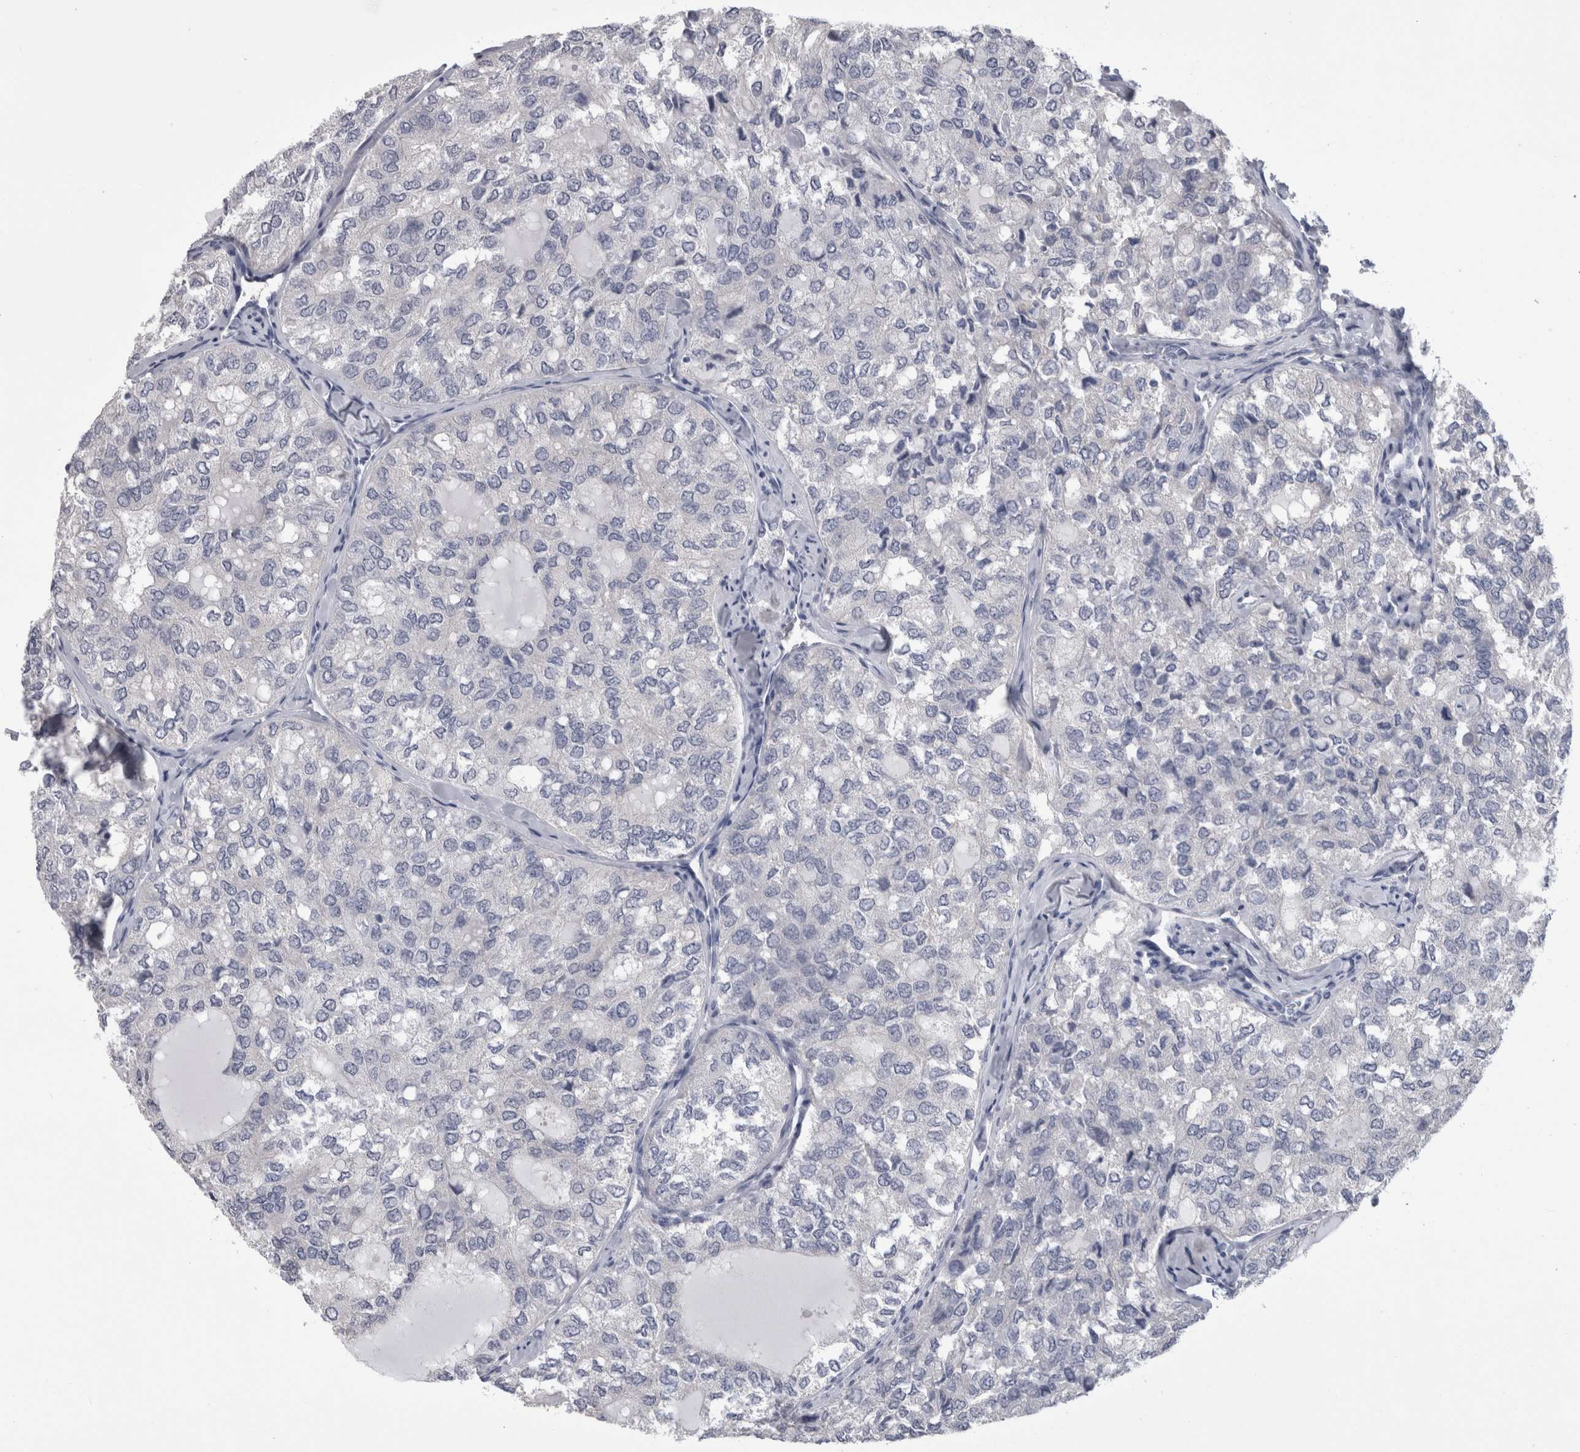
{"staining": {"intensity": "negative", "quantity": "none", "location": "none"}, "tissue": "thyroid cancer", "cell_type": "Tumor cells", "image_type": "cancer", "snomed": [{"axis": "morphology", "description": "Follicular adenoma carcinoma, NOS"}, {"axis": "topography", "description": "Thyroid gland"}], "caption": "A high-resolution micrograph shows immunohistochemistry staining of follicular adenoma carcinoma (thyroid), which reveals no significant positivity in tumor cells. (Stains: DAB immunohistochemistry with hematoxylin counter stain, Microscopy: brightfield microscopy at high magnification).", "gene": "AFMID", "patient": {"sex": "male", "age": 75}}